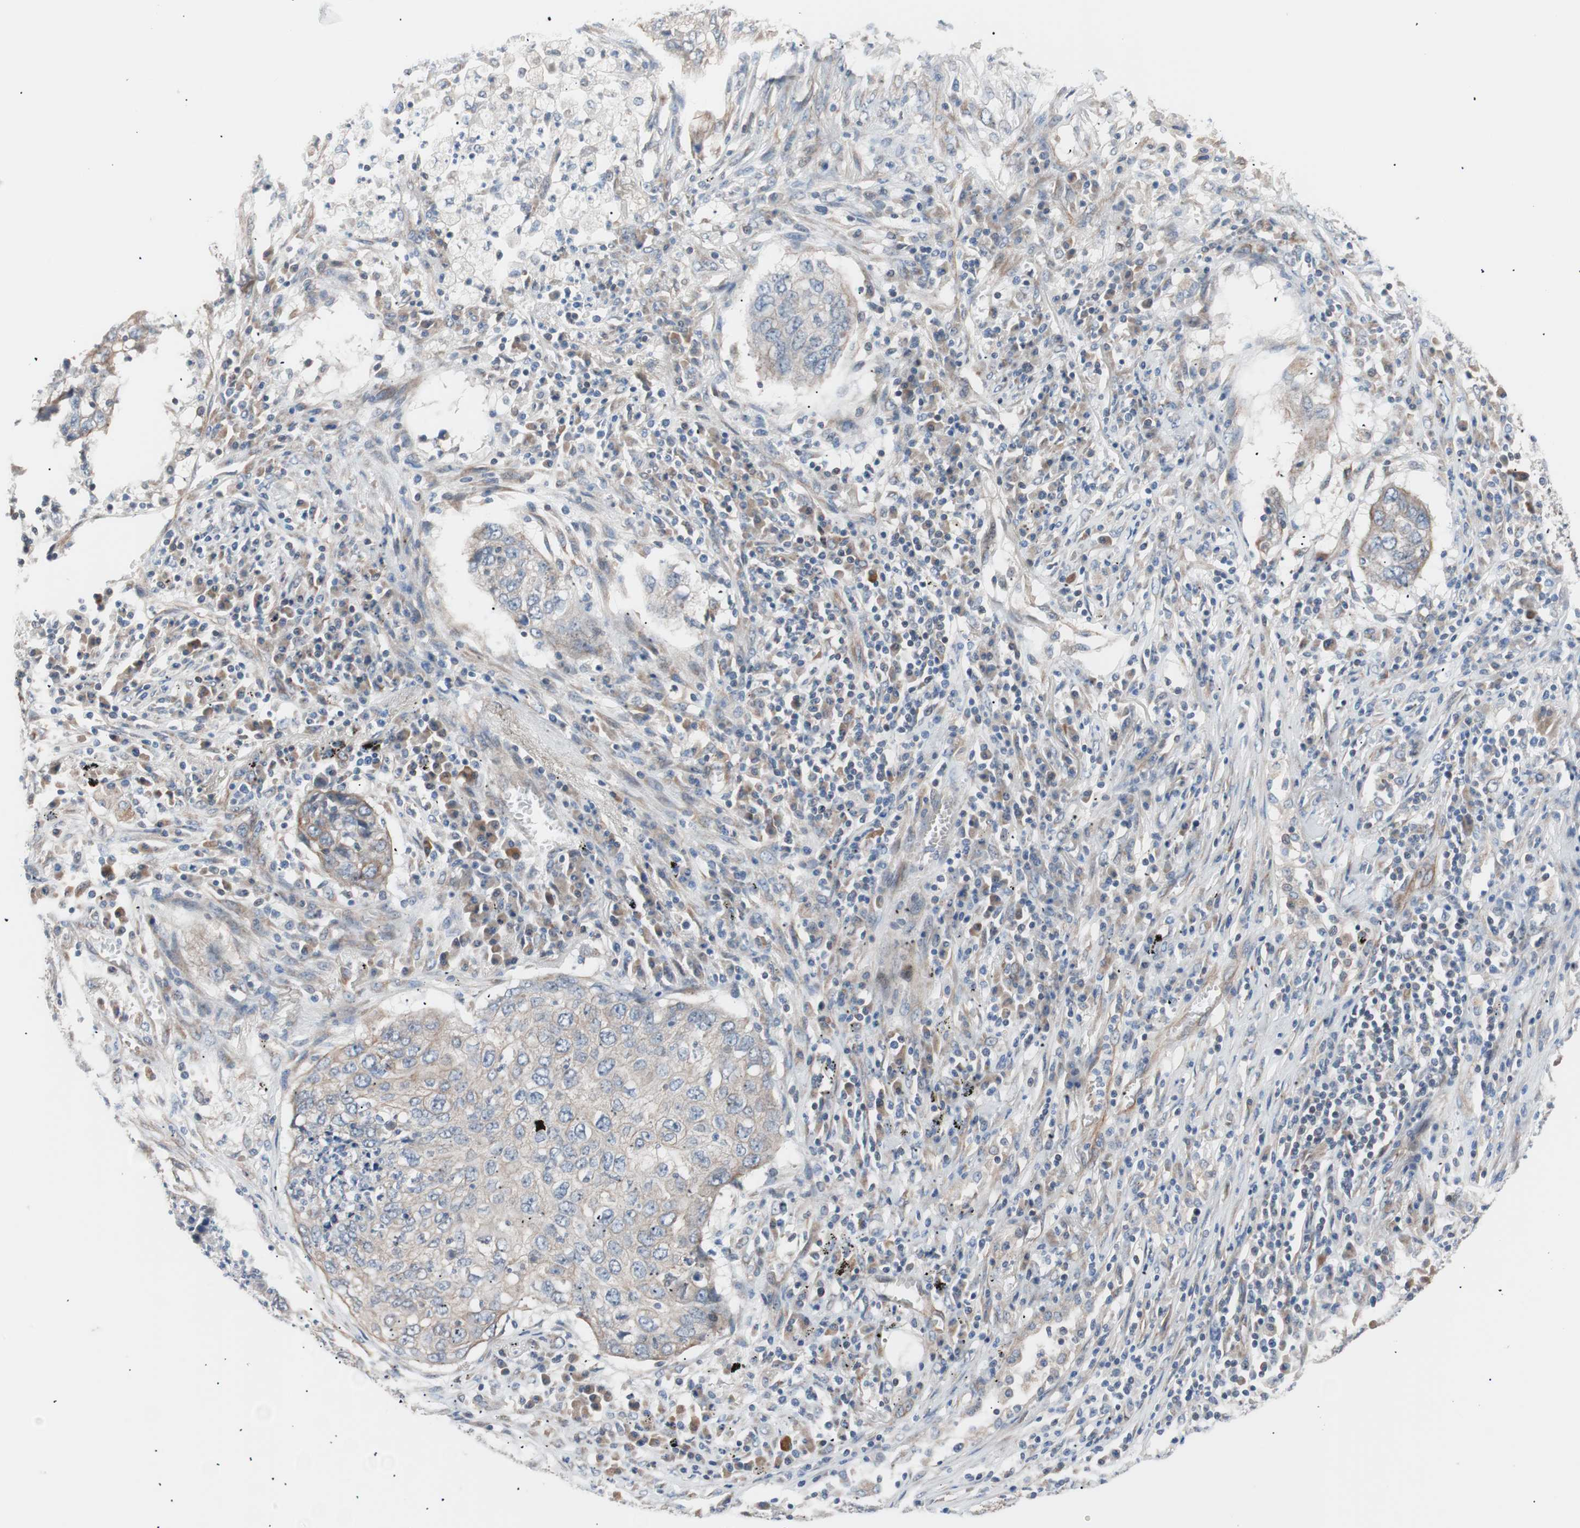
{"staining": {"intensity": "weak", "quantity": "<25%", "location": "cytoplasmic/membranous"}, "tissue": "lung cancer", "cell_type": "Tumor cells", "image_type": "cancer", "snomed": [{"axis": "morphology", "description": "Squamous cell carcinoma, NOS"}, {"axis": "topography", "description": "Lung"}], "caption": "Immunohistochemistry of human lung cancer (squamous cell carcinoma) shows no positivity in tumor cells.", "gene": "SMG1", "patient": {"sex": "female", "age": 63}}